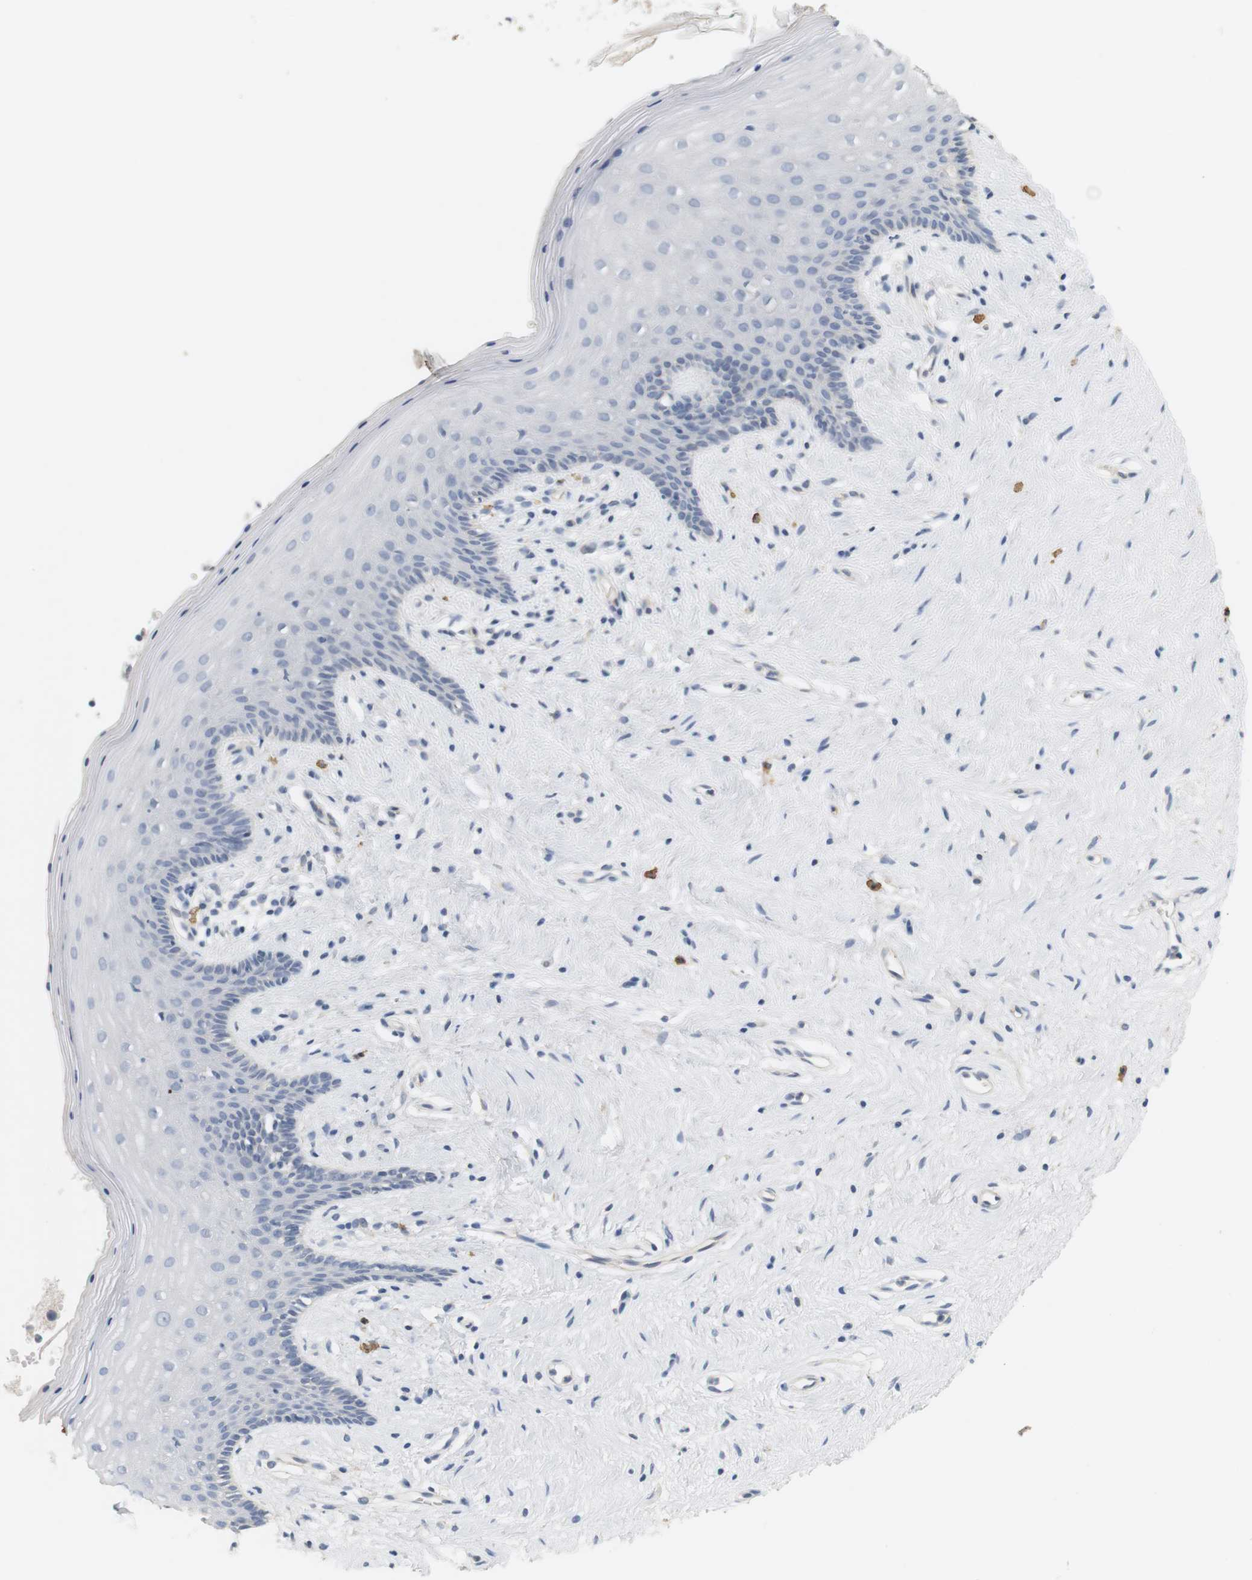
{"staining": {"intensity": "negative", "quantity": "none", "location": "none"}, "tissue": "vagina", "cell_type": "Squamous epithelial cells", "image_type": "normal", "snomed": [{"axis": "morphology", "description": "Normal tissue, NOS"}, {"axis": "topography", "description": "Vagina"}], "caption": "This is an IHC image of normal human vagina. There is no expression in squamous epithelial cells.", "gene": "OSR1", "patient": {"sex": "female", "age": 44}}